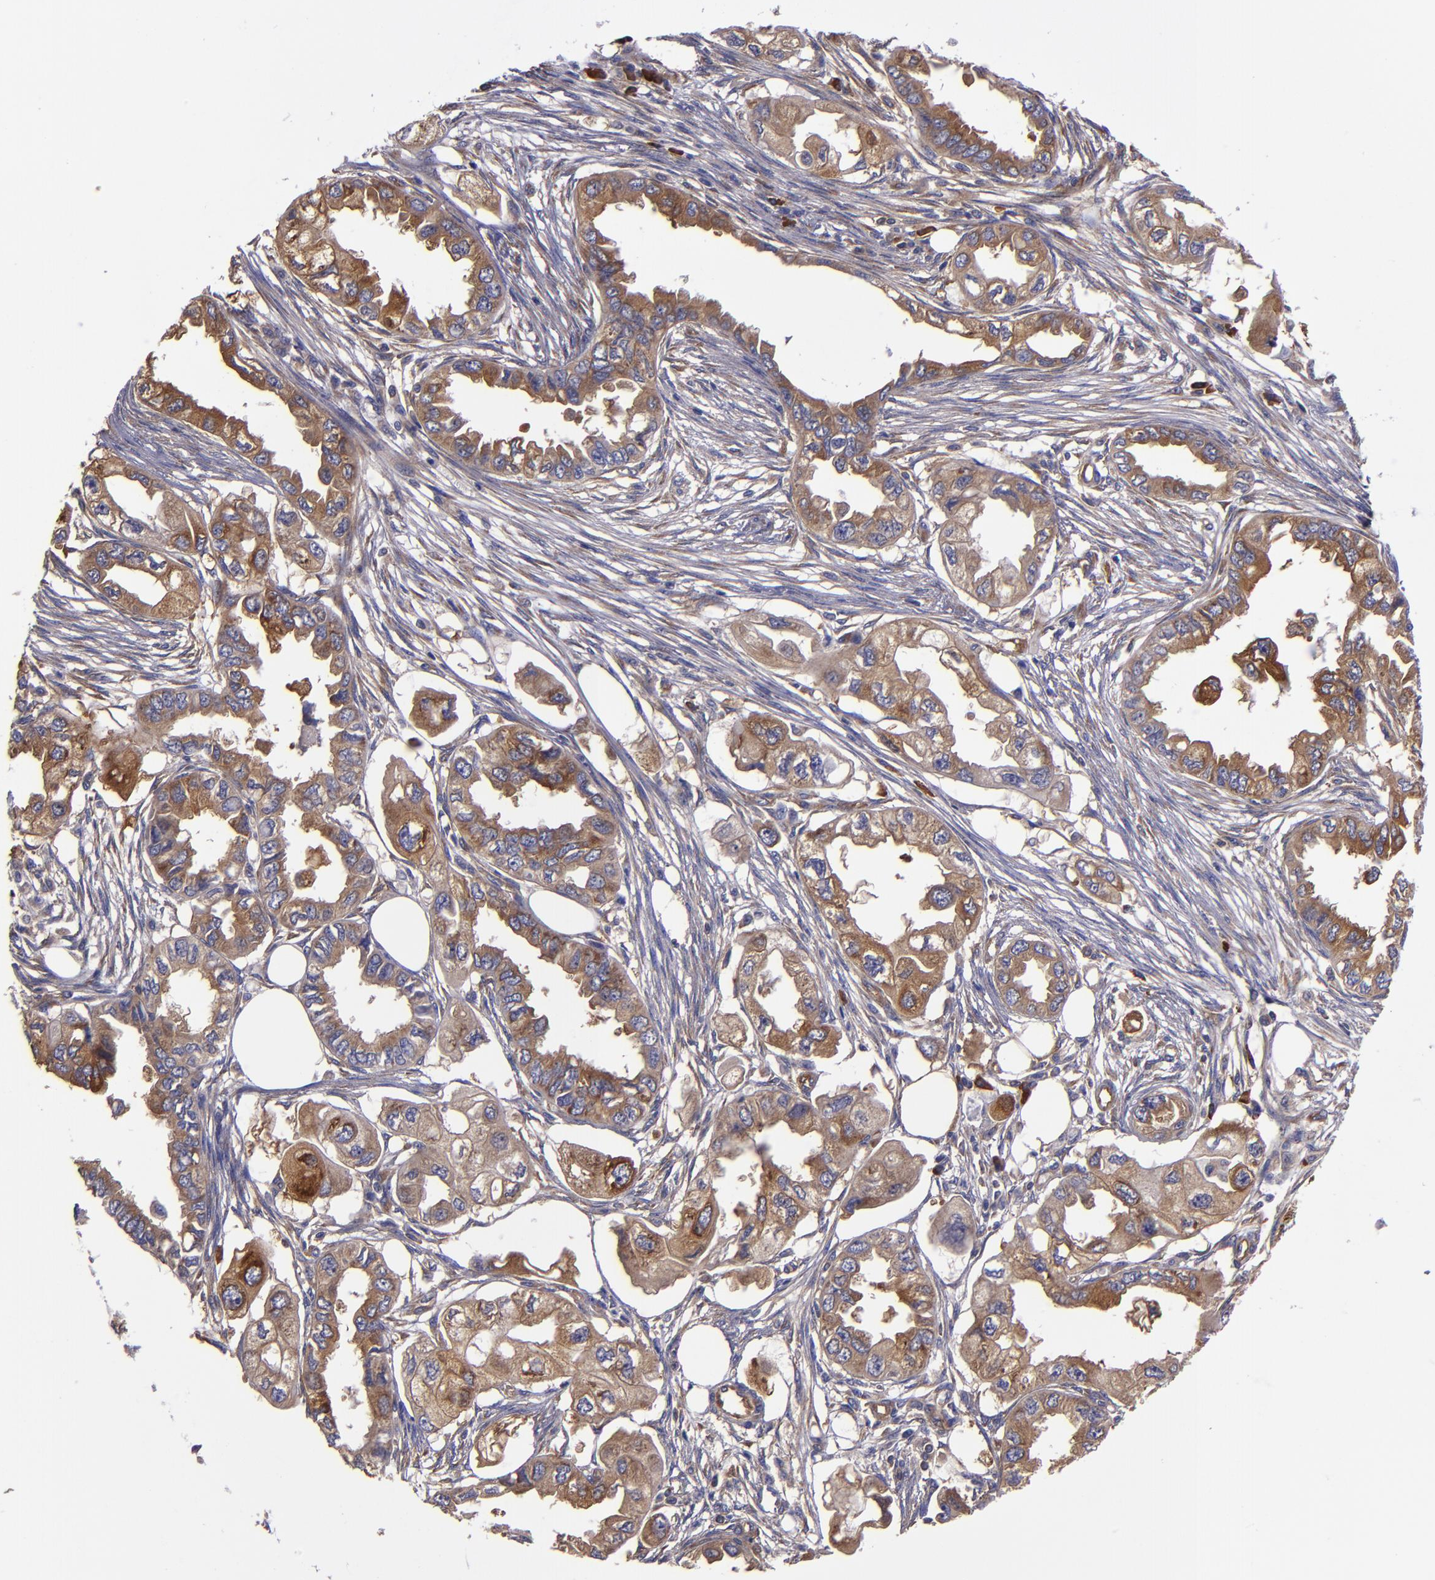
{"staining": {"intensity": "moderate", "quantity": ">75%", "location": "cytoplasmic/membranous"}, "tissue": "endometrial cancer", "cell_type": "Tumor cells", "image_type": "cancer", "snomed": [{"axis": "morphology", "description": "Adenocarcinoma, NOS"}, {"axis": "topography", "description": "Endometrium"}], "caption": "Immunohistochemistry (DAB) staining of human adenocarcinoma (endometrial) exhibits moderate cytoplasmic/membranous protein staining in about >75% of tumor cells.", "gene": "CARS1", "patient": {"sex": "female", "age": 67}}